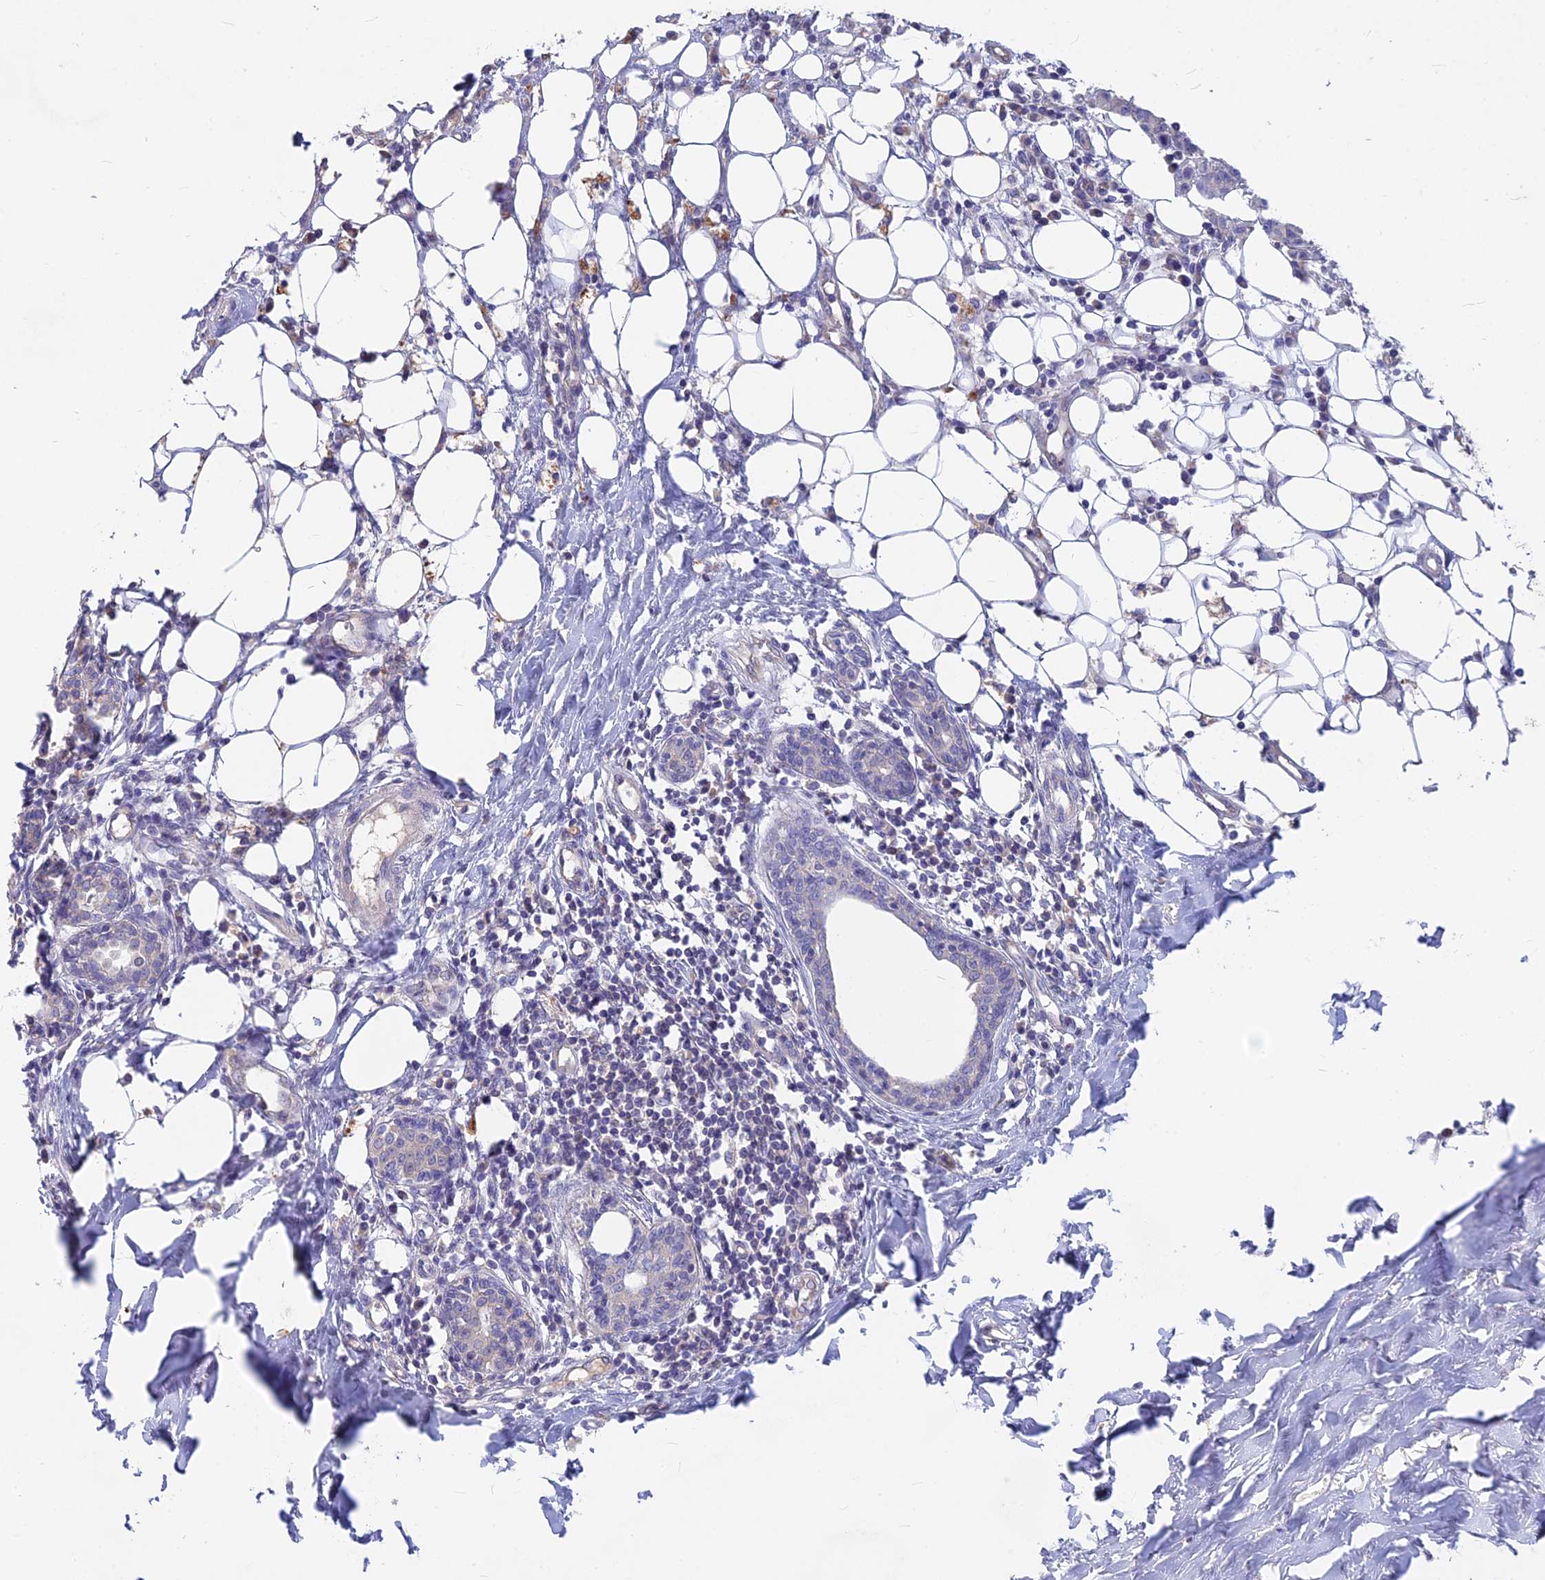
{"staining": {"intensity": "negative", "quantity": "none", "location": "none"}, "tissue": "breast cancer", "cell_type": "Tumor cells", "image_type": "cancer", "snomed": [{"axis": "morphology", "description": "Duct carcinoma"}, {"axis": "topography", "description": "Breast"}], "caption": "Immunohistochemistry histopathology image of neoplastic tissue: intraductal carcinoma (breast) stained with DAB (3,3'-diaminobenzidine) displays no significant protein expression in tumor cells.", "gene": "PZP", "patient": {"sex": "female", "age": 40}}